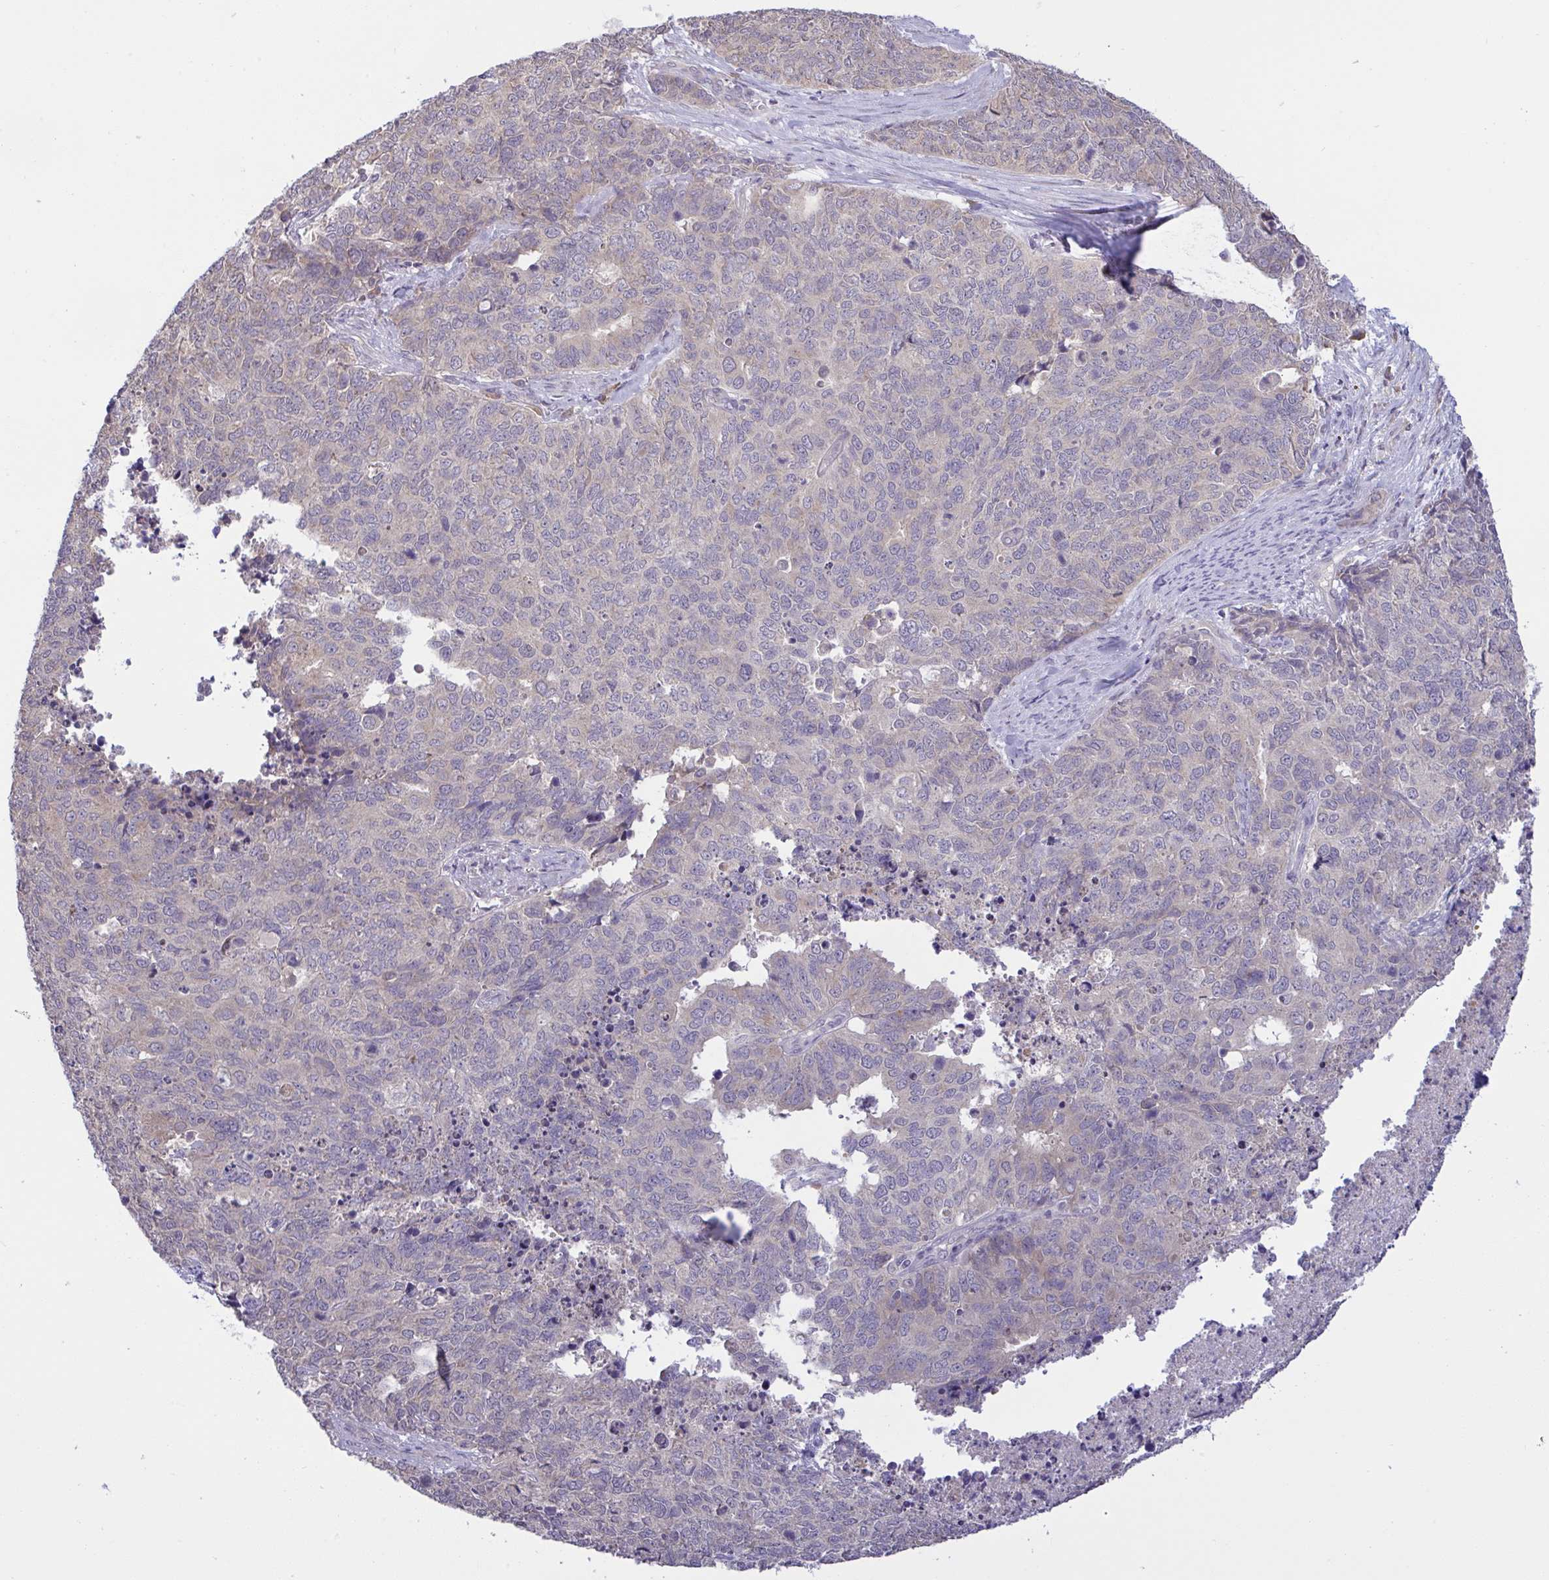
{"staining": {"intensity": "weak", "quantity": "<25%", "location": "cytoplasmic/membranous"}, "tissue": "cervical cancer", "cell_type": "Tumor cells", "image_type": "cancer", "snomed": [{"axis": "morphology", "description": "Adenocarcinoma, NOS"}, {"axis": "topography", "description": "Cervix"}], "caption": "Protein analysis of cervical cancer (adenocarcinoma) shows no significant positivity in tumor cells.", "gene": "TMEM41A", "patient": {"sex": "female", "age": 63}}